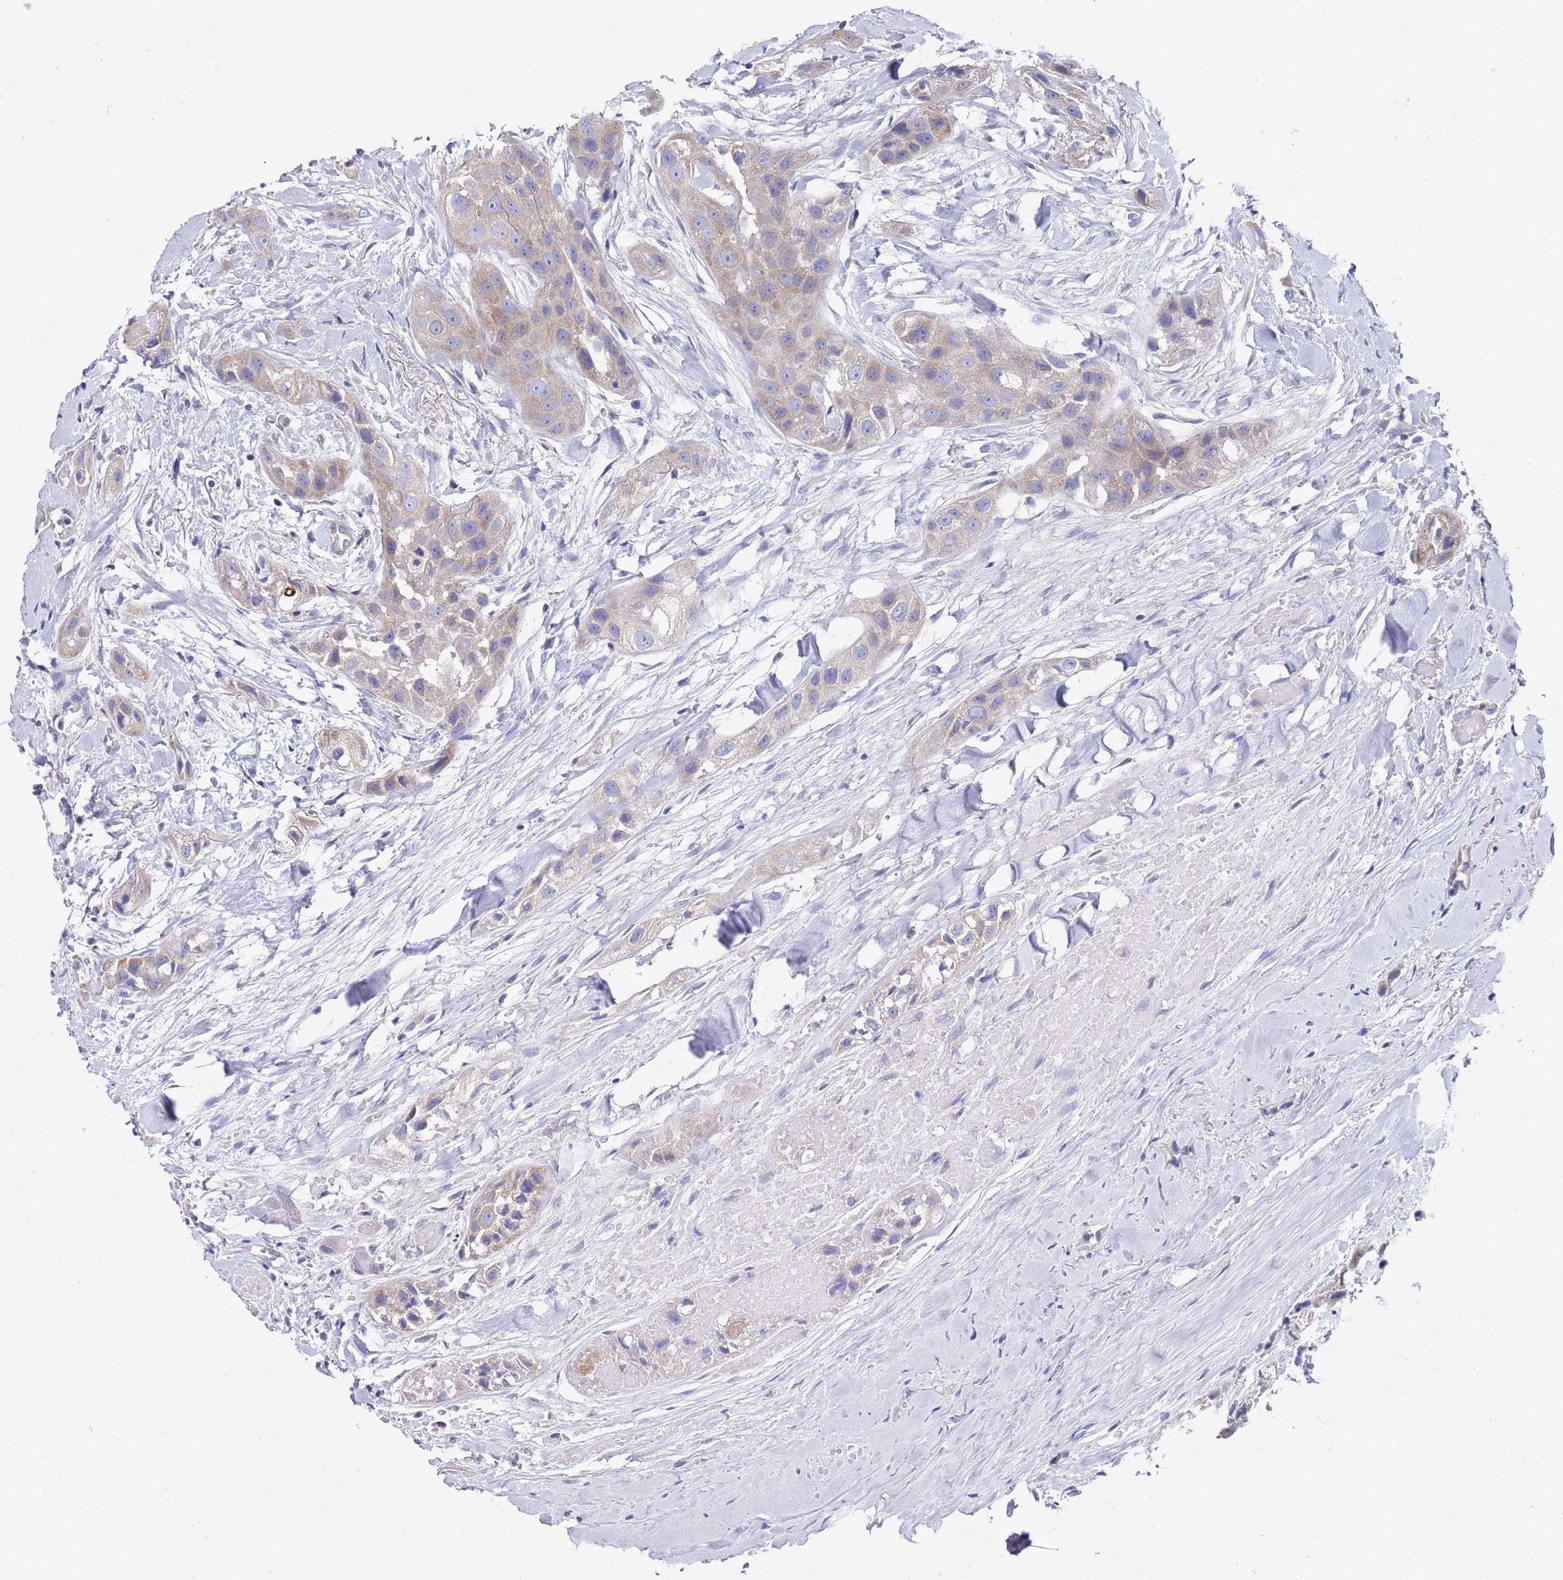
{"staining": {"intensity": "weak", "quantity": "25%-75%", "location": "cytoplasmic/membranous"}, "tissue": "head and neck cancer", "cell_type": "Tumor cells", "image_type": "cancer", "snomed": [{"axis": "morphology", "description": "Normal tissue, NOS"}, {"axis": "morphology", "description": "Squamous cell carcinoma, NOS"}, {"axis": "topography", "description": "Skeletal muscle"}, {"axis": "topography", "description": "Head-Neck"}], "caption": "Protein staining of squamous cell carcinoma (head and neck) tissue exhibits weak cytoplasmic/membranous positivity in about 25%-75% of tumor cells.", "gene": "NPEPPS", "patient": {"sex": "male", "age": 51}}